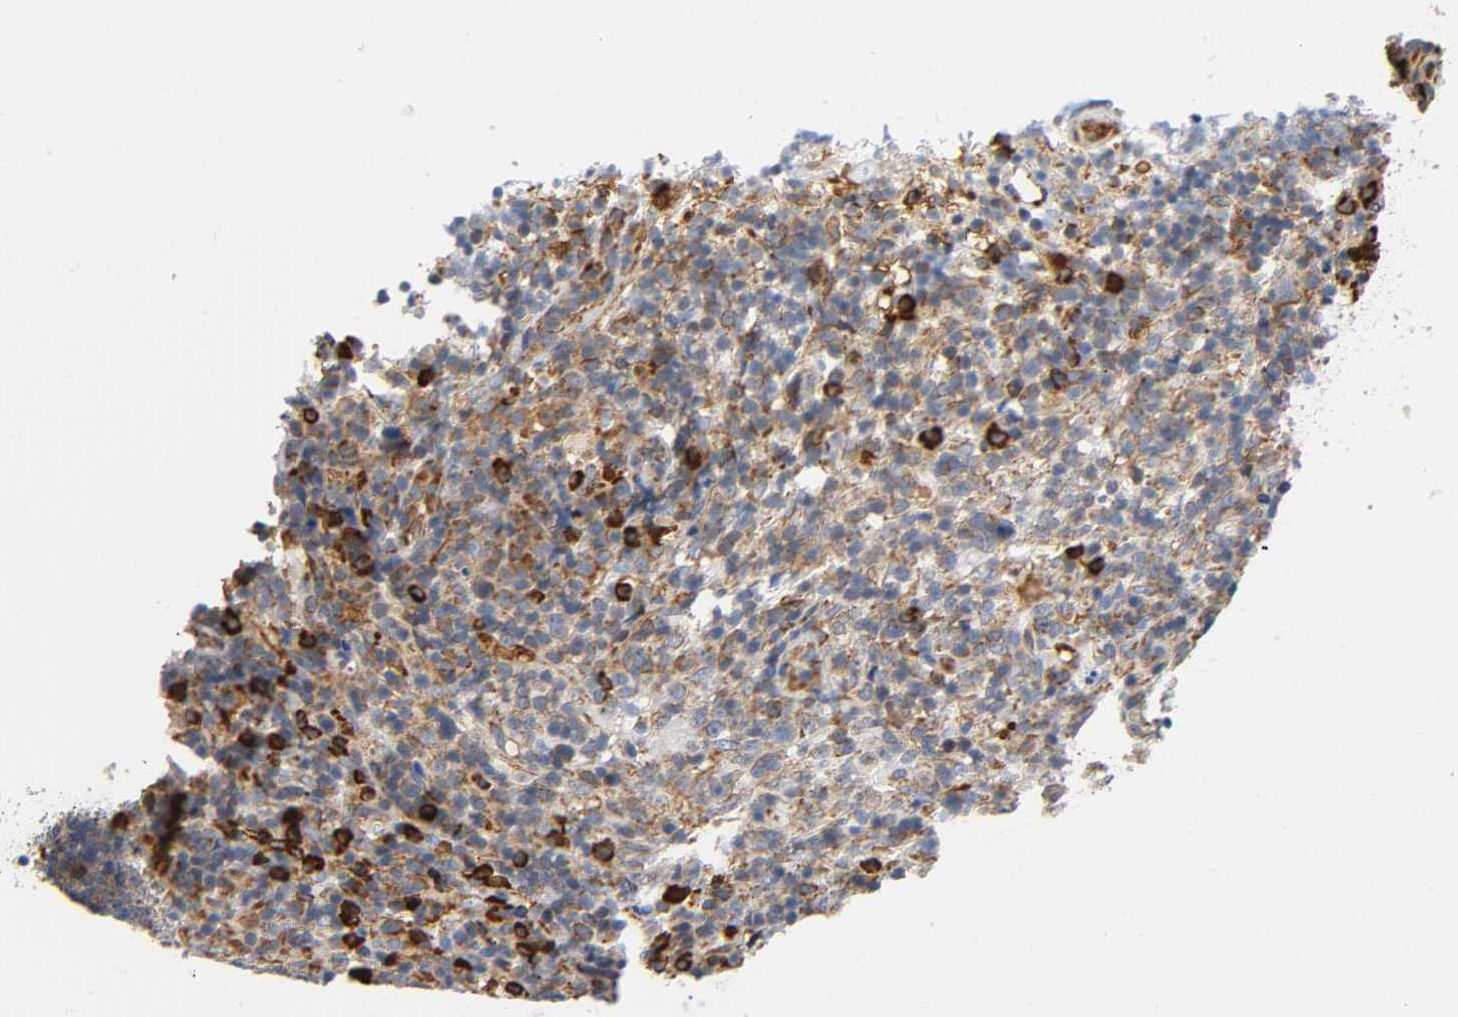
{"staining": {"intensity": "moderate", "quantity": ">75%", "location": "cytoplasmic/membranous"}, "tissue": "lymphoma", "cell_type": "Tumor cells", "image_type": "cancer", "snomed": [{"axis": "morphology", "description": "Malignant lymphoma, non-Hodgkin's type, High grade"}, {"axis": "topography", "description": "Lymph node"}], "caption": "Brown immunohistochemical staining in human malignant lymphoma, non-Hodgkin's type (high-grade) reveals moderate cytoplasmic/membranous expression in approximately >75% of tumor cells.", "gene": "UCKL1", "patient": {"sex": "female", "age": 76}}